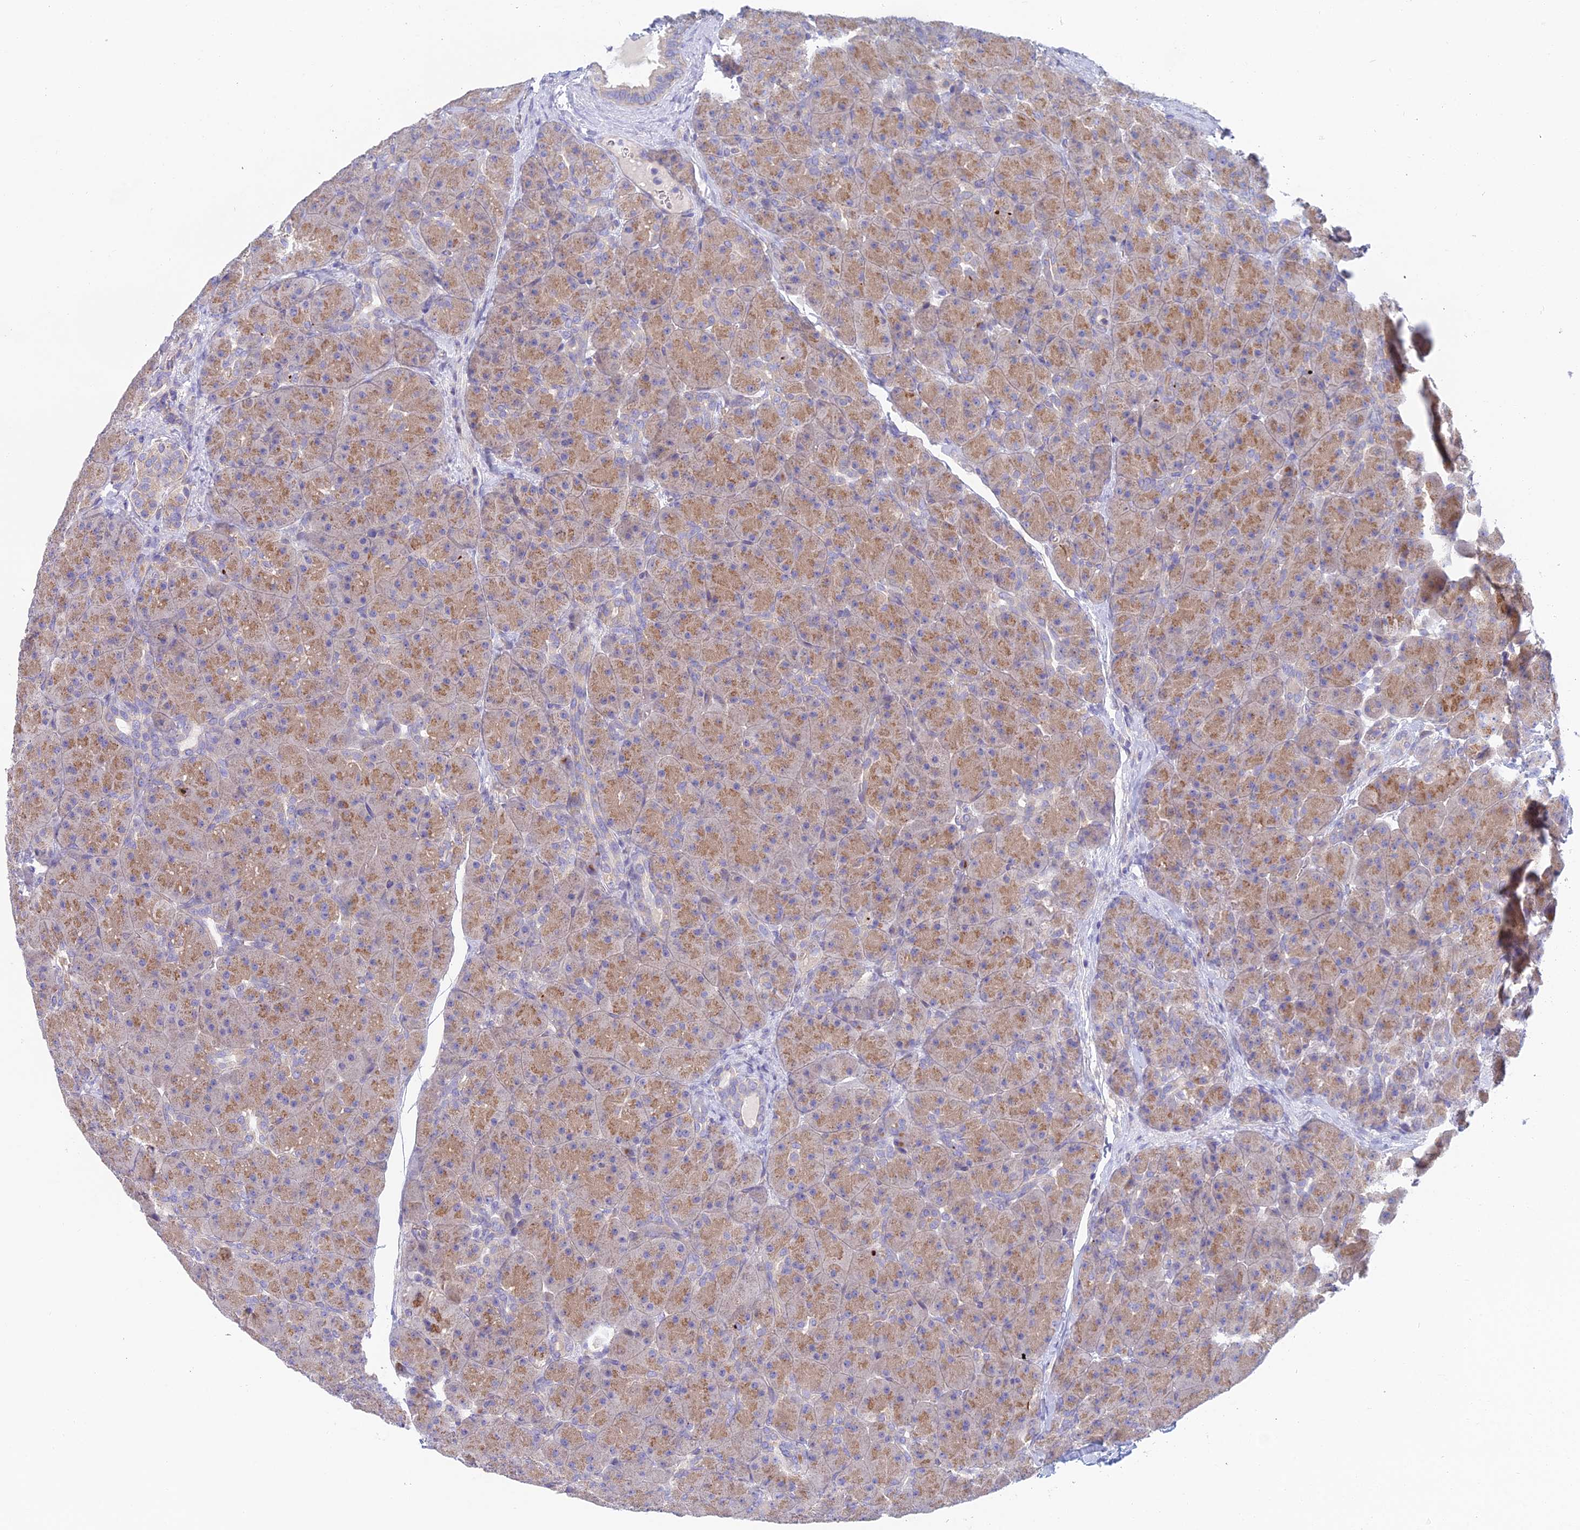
{"staining": {"intensity": "moderate", "quantity": ">75%", "location": "cytoplasmic/membranous"}, "tissue": "pancreas", "cell_type": "Exocrine glandular cells", "image_type": "normal", "snomed": [{"axis": "morphology", "description": "Normal tissue, NOS"}, {"axis": "topography", "description": "Pancreas"}], "caption": "This histopathology image demonstrates IHC staining of benign human pancreas, with medium moderate cytoplasmic/membranous positivity in about >75% of exocrine glandular cells.", "gene": "ZNF564", "patient": {"sex": "male", "age": 66}}